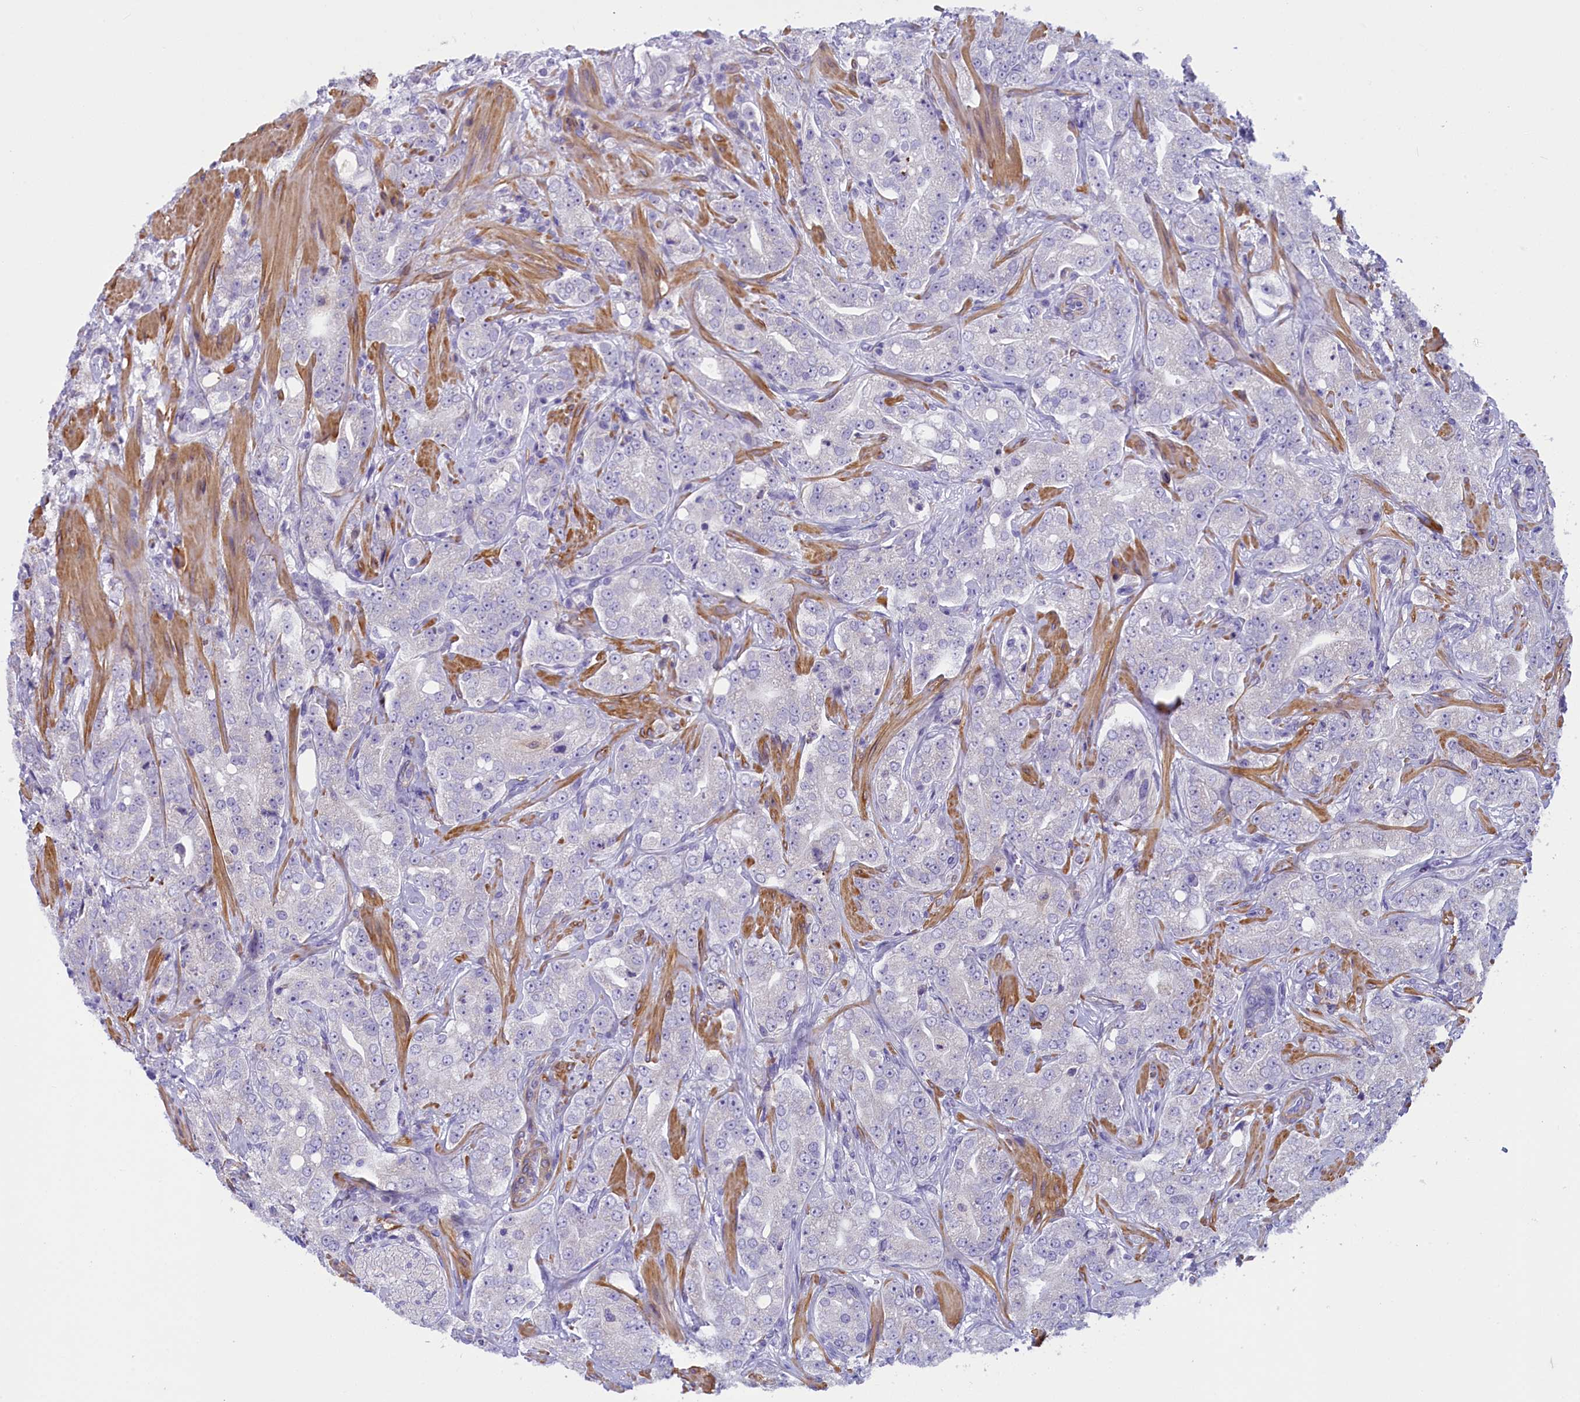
{"staining": {"intensity": "negative", "quantity": "none", "location": "none"}, "tissue": "prostate cancer", "cell_type": "Tumor cells", "image_type": "cancer", "snomed": [{"axis": "morphology", "description": "Adenocarcinoma, Low grade"}, {"axis": "topography", "description": "Prostate"}], "caption": "Immunohistochemistry (IHC) of prostate cancer (adenocarcinoma (low-grade)) exhibits no staining in tumor cells. The staining is performed using DAB (3,3'-diaminobenzidine) brown chromogen with nuclei counter-stained in using hematoxylin.", "gene": "IGSF6", "patient": {"sex": "male", "age": 67}}